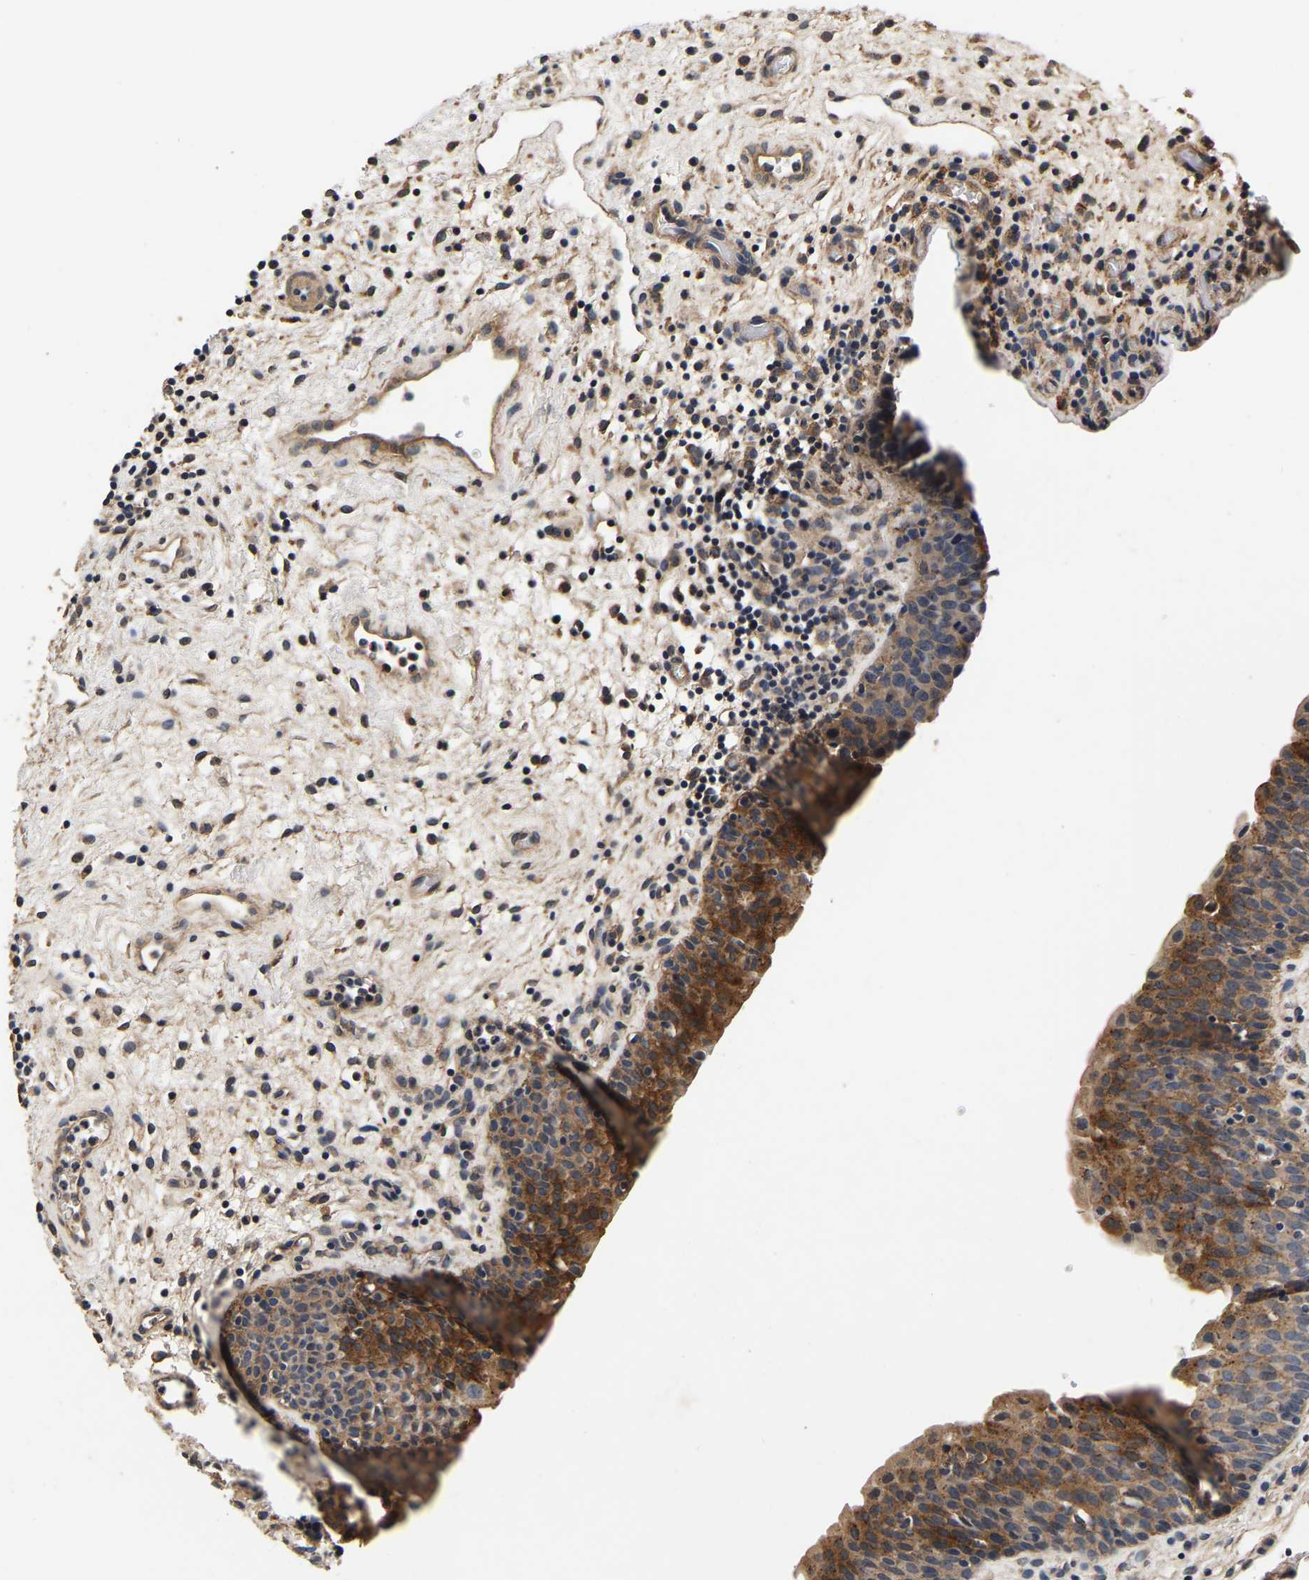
{"staining": {"intensity": "moderate", "quantity": ">75%", "location": "cytoplasmic/membranous,nuclear"}, "tissue": "urinary bladder", "cell_type": "Urothelial cells", "image_type": "normal", "snomed": [{"axis": "morphology", "description": "Normal tissue, NOS"}, {"axis": "topography", "description": "Urinary bladder"}], "caption": "IHC (DAB (3,3'-diaminobenzidine)) staining of benign urinary bladder exhibits moderate cytoplasmic/membranous,nuclear protein expression in approximately >75% of urothelial cells. The protein is stained brown, and the nuclei are stained in blue (DAB (3,3'-diaminobenzidine) IHC with brightfield microscopy, high magnification).", "gene": "RUVBL1", "patient": {"sex": "male", "age": 37}}